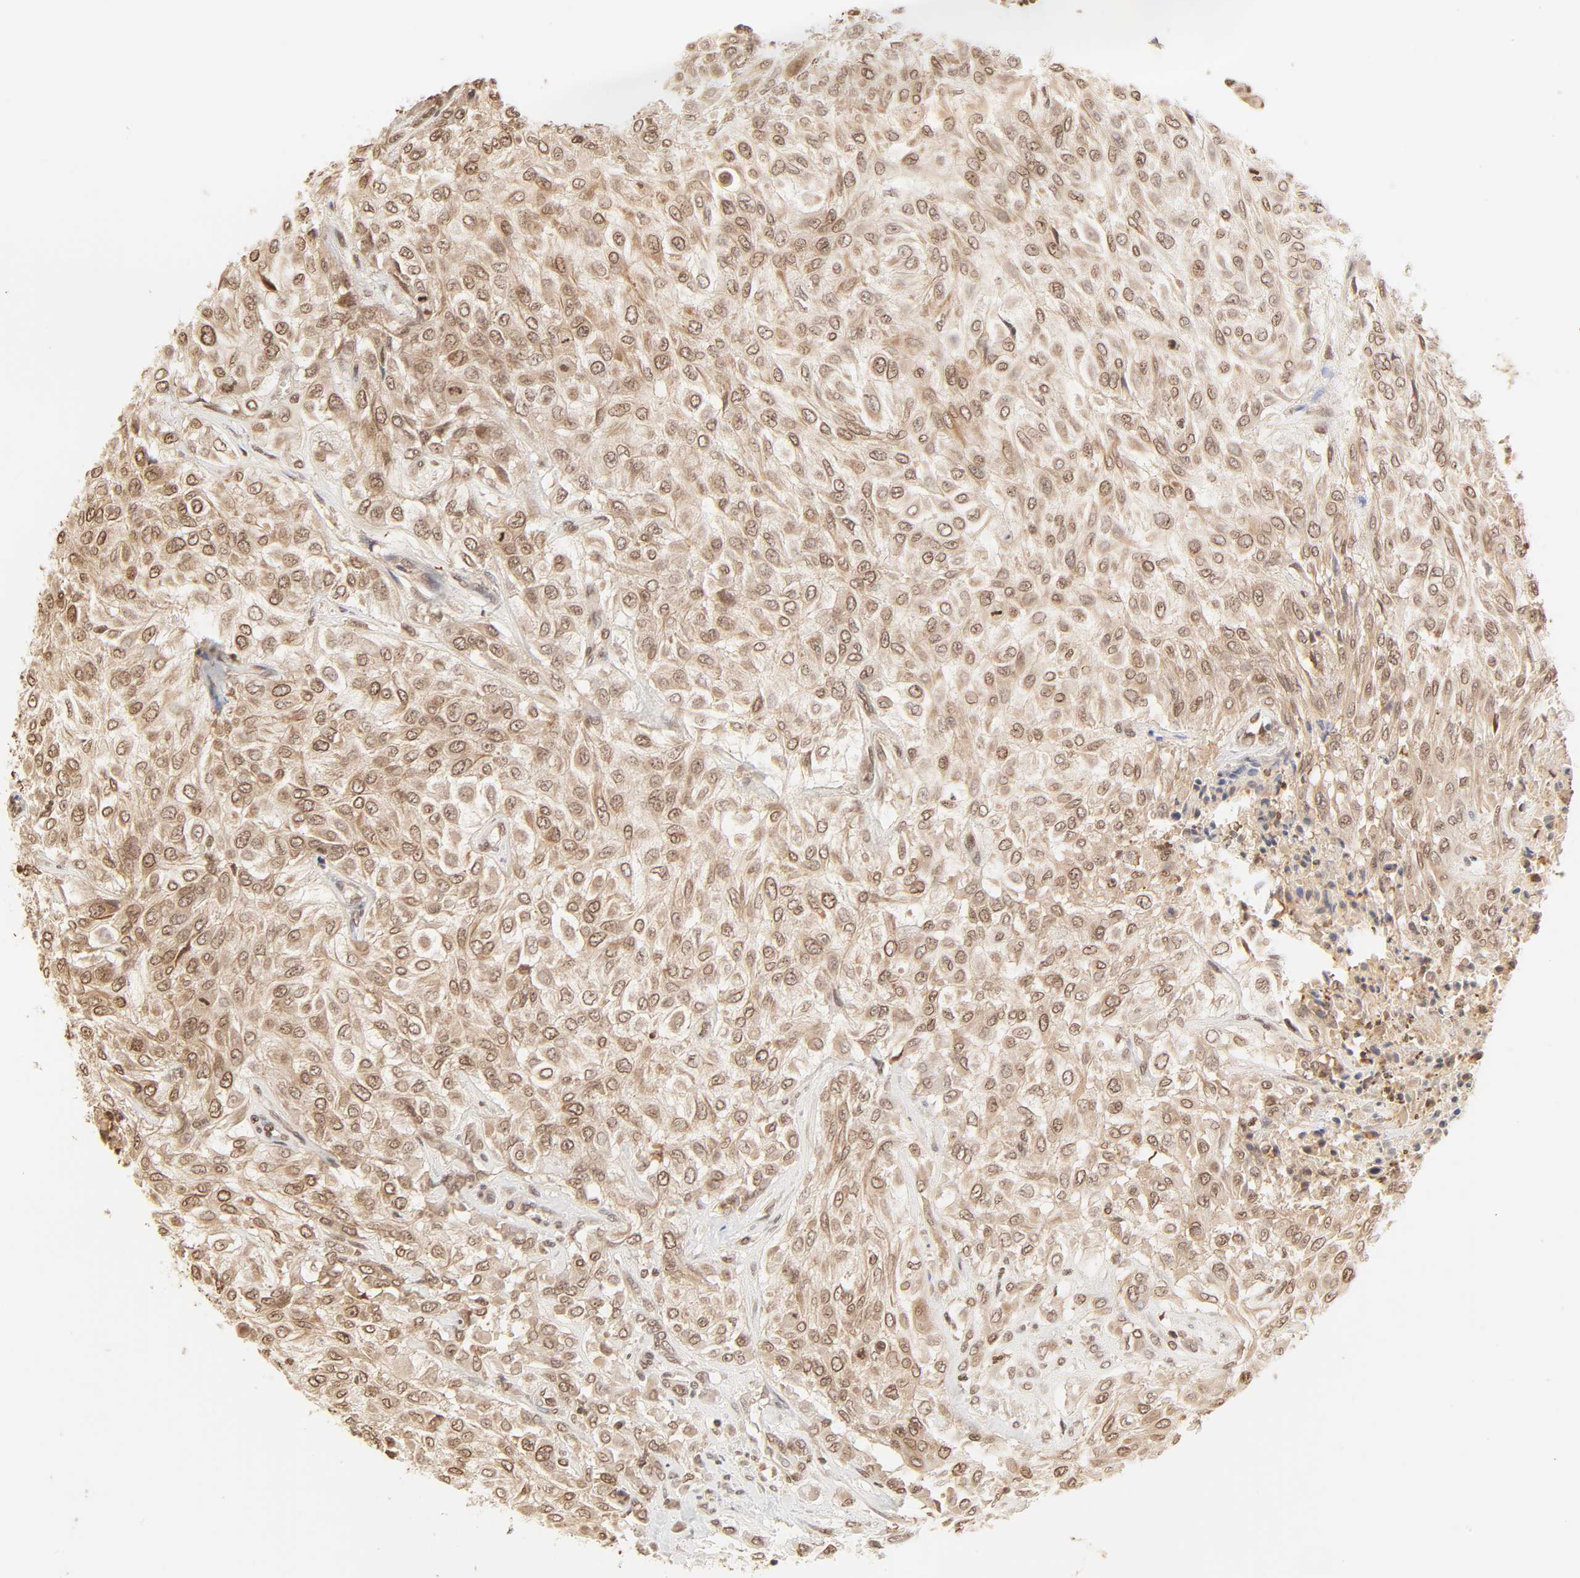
{"staining": {"intensity": "moderate", "quantity": ">75%", "location": "cytoplasmic/membranous,nuclear"}, "tissue": "urothelial cancer", "cell_type": "Tumor cells", "image_type": "cancer", "snomed": [{"axis": "morphology", "description": "Urothelial carcinoma, High grade"}, {"axis": "topography", "description": "Urinary bladder"}], "caption": "High-grade urothelial carcinoma stained for a protein exhibits moderate cytoplasmic/membranous and nuclear positivity in tumor cells. Using DAB (brown) and hematoxylin (blue) stains, captured at high magnification using brightfield microscopy.", "gene": "TBL1X", "patient": {"sex": "male", "age": 57}}